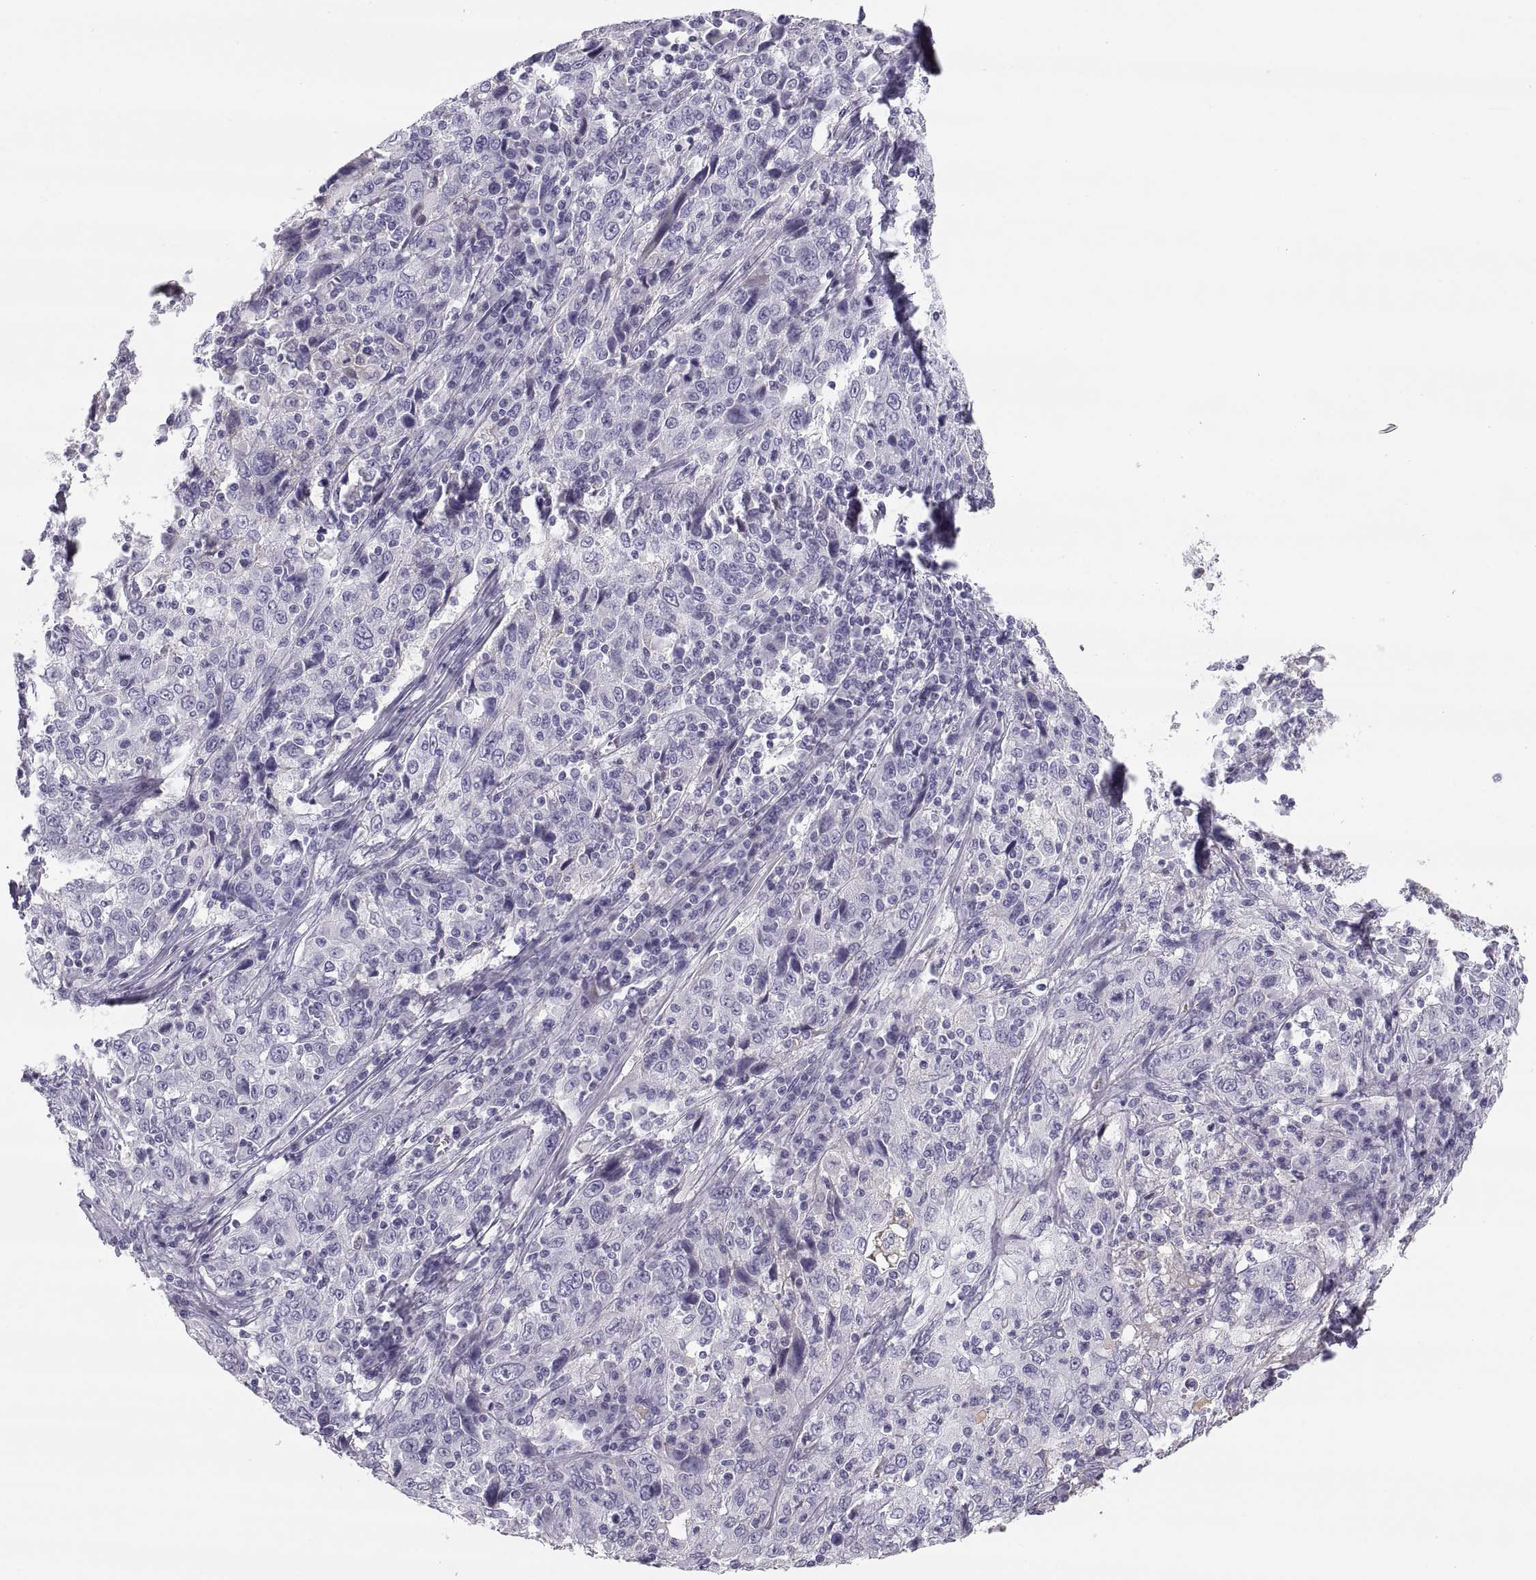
{"staining": {"intensity": "negative", "quantity": "none", "location": "none"}, "tissue": "cervical cancer", "cell_type": "Tumor cells", "image_type": "cancer", "snomed": [{"axis": "morphology", "description": "Squamous cell carcinoma, NOS"}, {"axis": "topography", "description": "Cervix"}], "caption": "This is an IHC micrograph of human cervical cancer. There is no positivity in tumor cells.", "gene": "MAGEB2", "patient": {"sex": "female", "age": 46}}